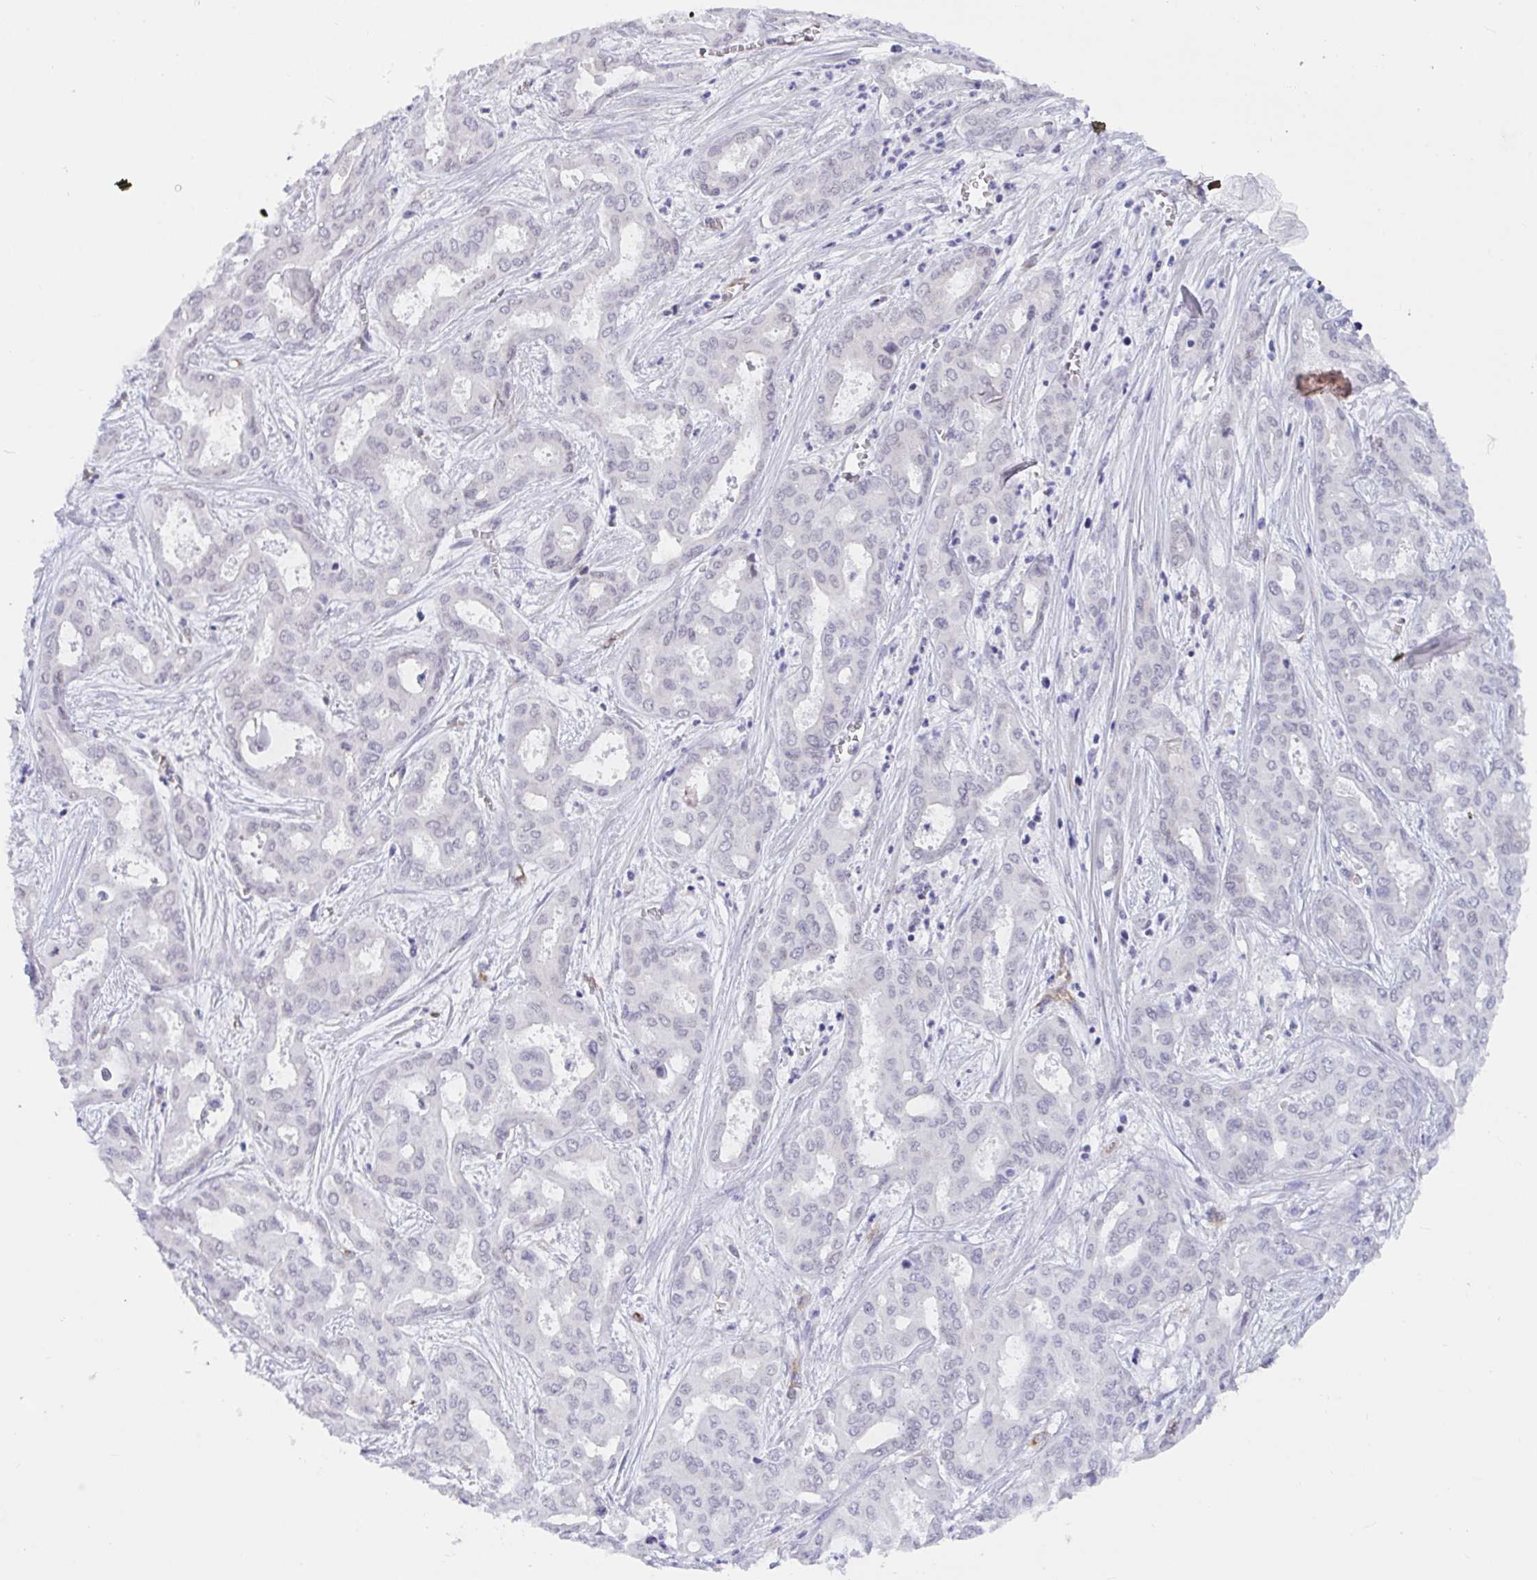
{"staining": {"intensity": "negative", "quantity": "none", "location": "none"}, "tissue": "liver cancer", "cell_type": "Tumor cells", "image_type": "cancer", "snomed": [{"axis": "morphology", "description": "Cholangiocarcinoma"}, {"axis": "topography", "description": "Liver"}], "caption": "Cholangiocarcinoma (liver) was stained to show a protein in brown. There is no significant positivity in tumor cells.", "gene": "EML1", "patient": {"sex": "female", "age": 64}}